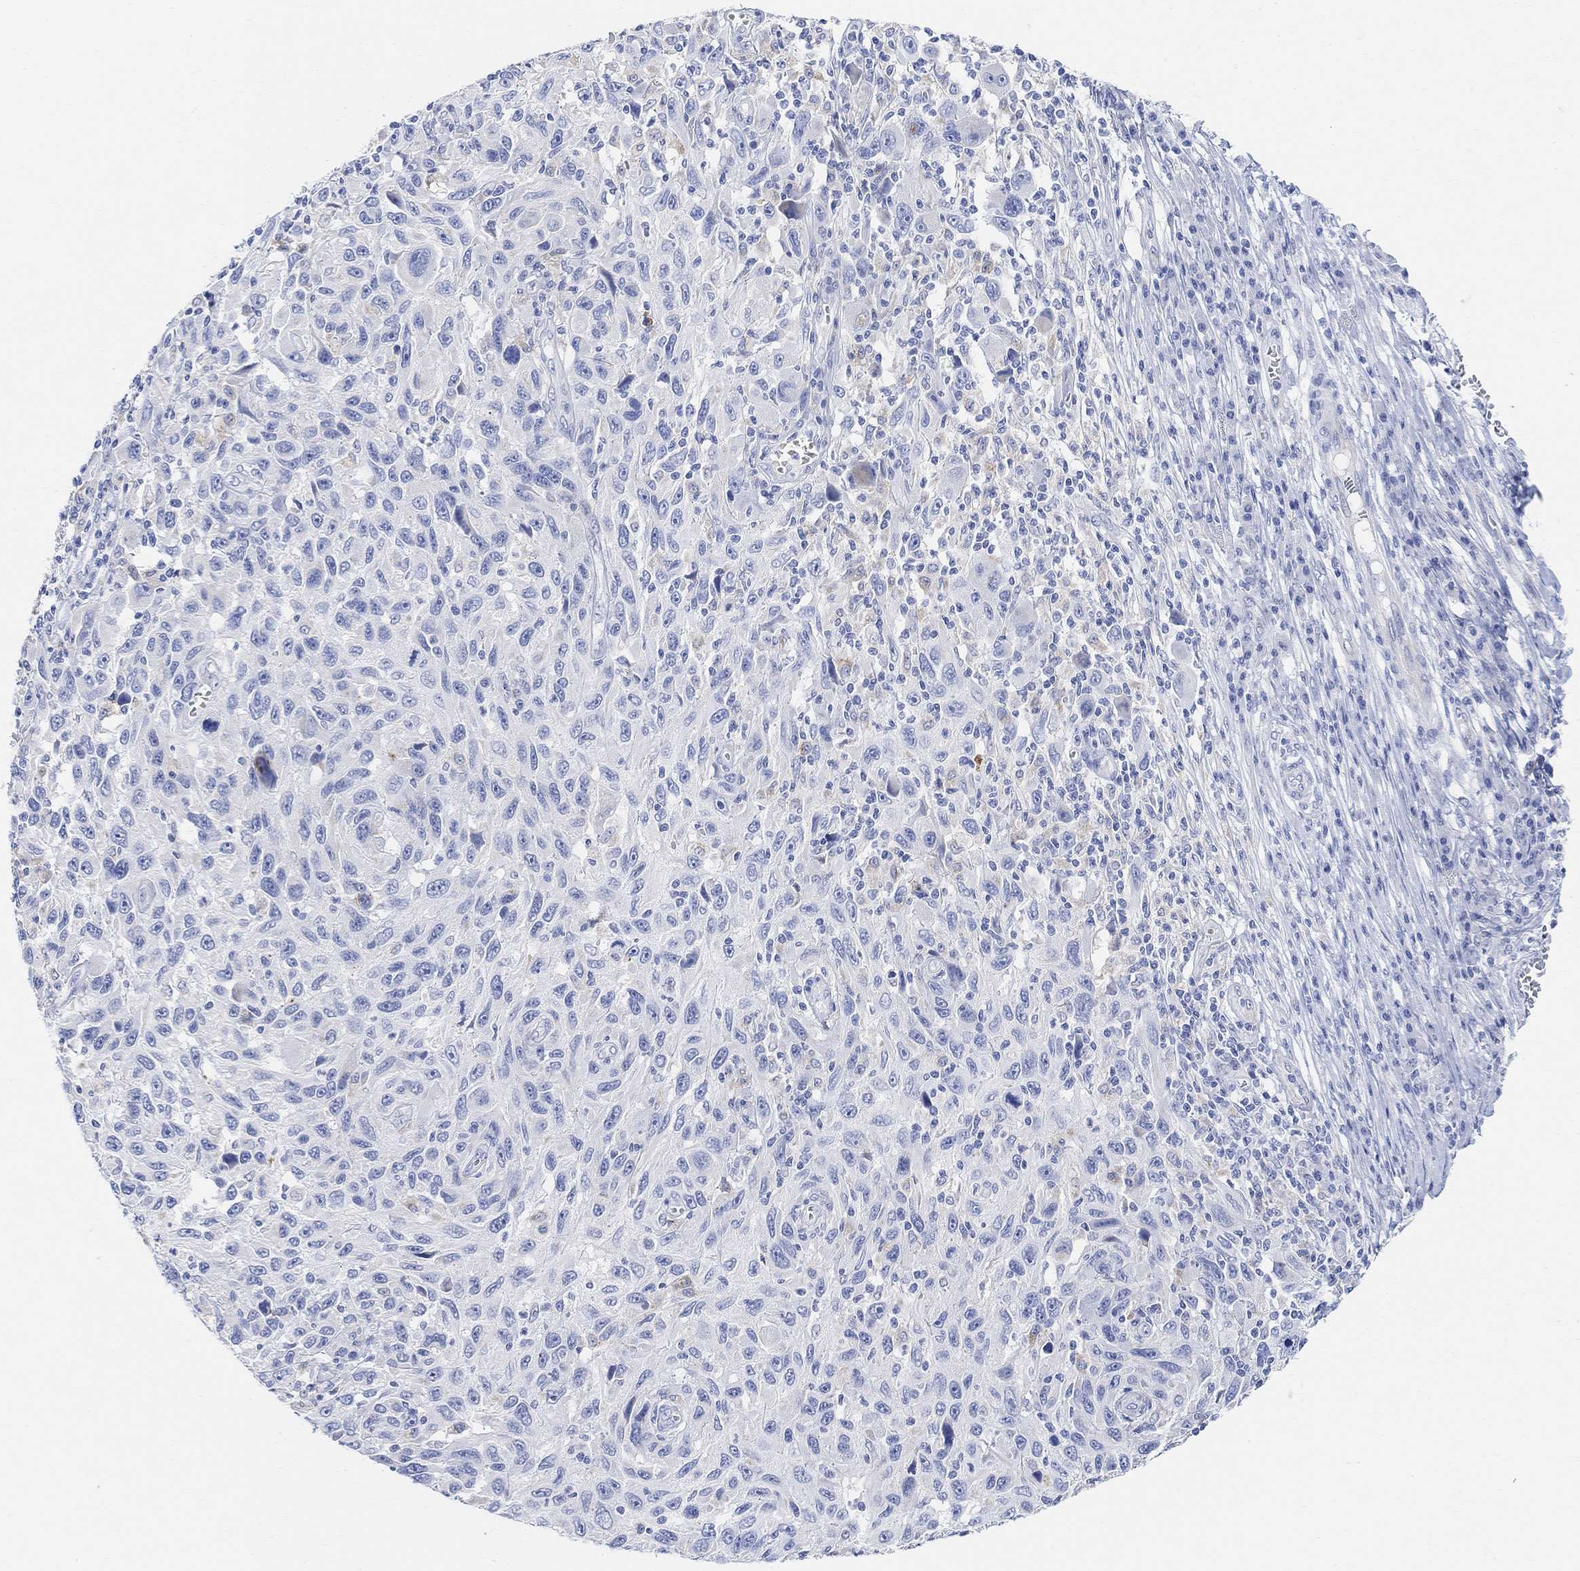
{"staining": {"intensity": "negative", "quantity": "none", "location": "none"}, "tissue": "melanoma", "cell_type": "Tumor cells", "image_type": "cancer", "snomed": [{"axis": "morphology", "description": "Malignant melanoma, NOS"}, {"axis": "topography", "description": "Skin"}], "caption": "This is an IHC photomicrograph of malignant melanoma. There is no staining in tumor cells.", "gene": "RETNLB", "patient": {"sex": "male", "age": 53}}